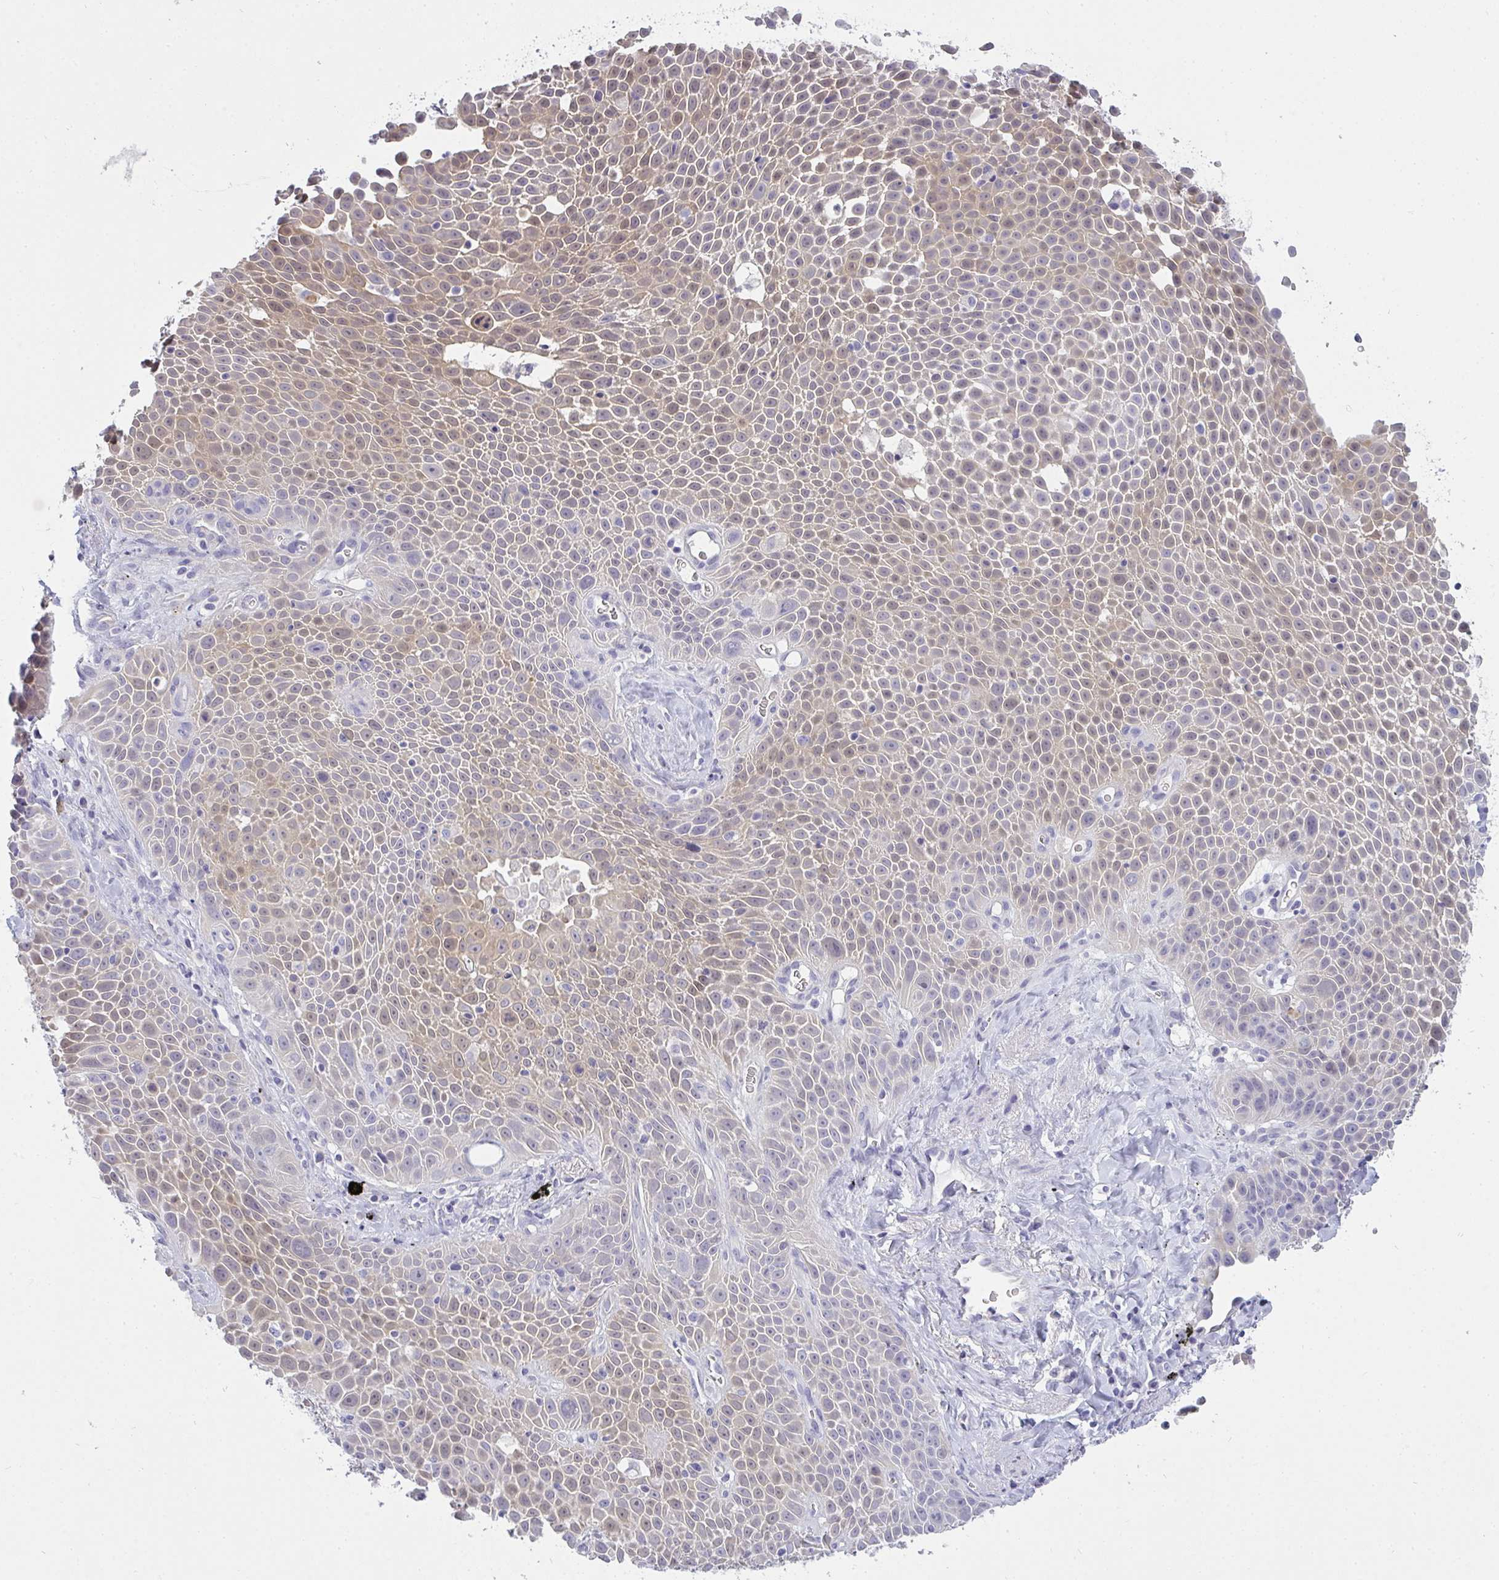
{"staining": {"intensity": "weak", "quantity": "25%-75%", "location": "cytoplasmic/membranous"}, "tissue": "lung cancer", "cell_type": "Tumor cells", "image_type": "cancer", "snomed": [{"axis": "morphology", "description": "Squamous cell carcinoma, NOS"}, {"axis": "morphology", "description": "Squamous cell carcinoma, metastatic, NOS"}, {"axis": "topography", "description": "Lymph node"}, {"axis": "topography", "description": "Lung"}], "caption": "Lung squamous cell carcinoma tissue reveals weak cytoplasmic/membranous positivity in approximately 25%-75% of tumor cells", "gene": "GSDMB", "patient": {"sex": "female", "age": 62}}